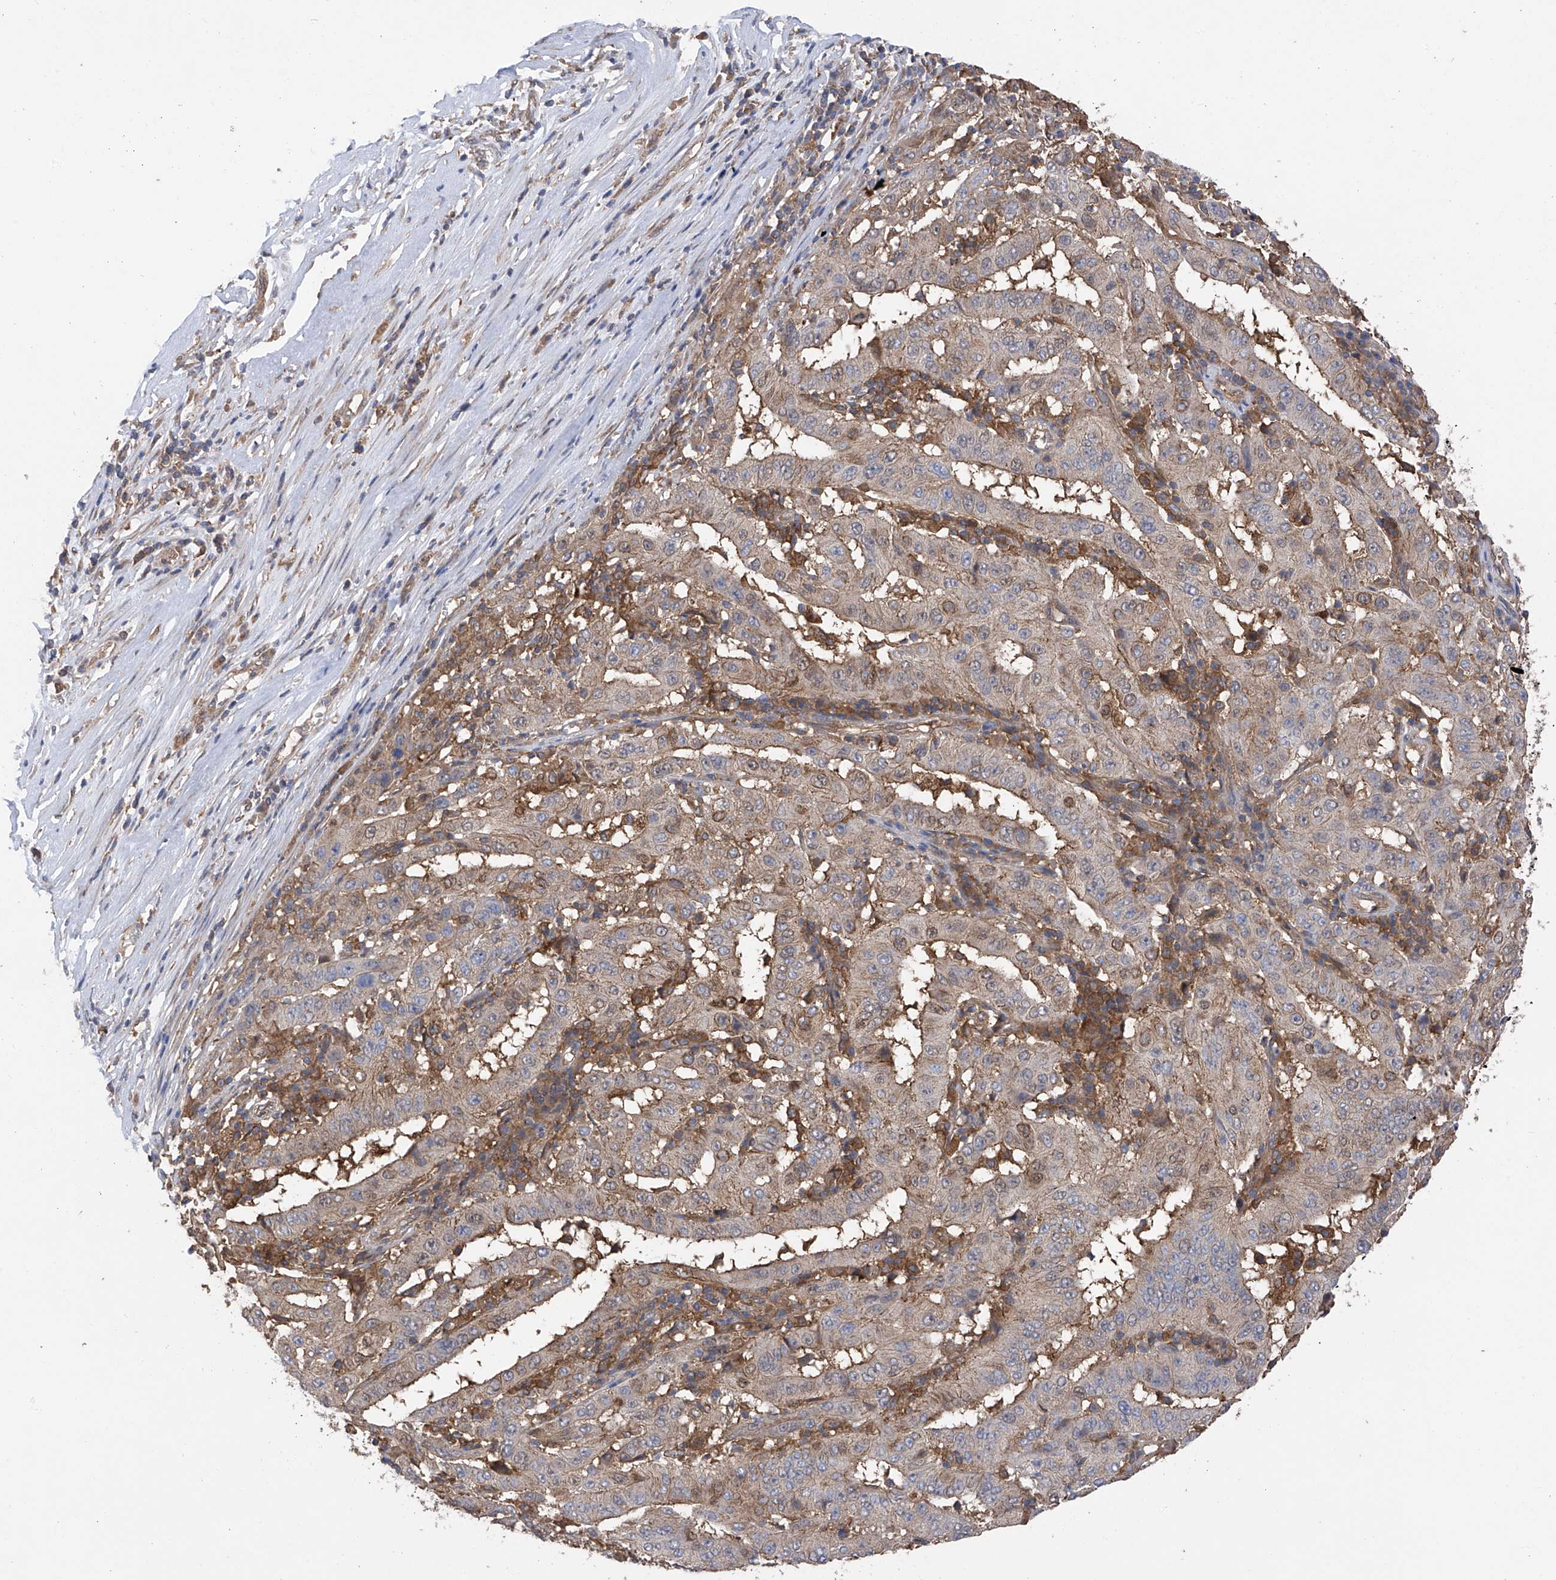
{"staining": {"intensity": "weak", "quantity": "25%-75%", "location": "cytoplasmic/membranous"}, "tissue": "pancreatic cancer", "cell_type": "Tumor cells", "image_type": "cancer", "snomed": [{"axis": "morphology", "description": "Adenocarcinoma, NOS"}, {"axis": "topography", "description": "Pancreas"}], "caption": "Protein analysis of pancreatic cancer tissue demonstrates weak cytoplasmic/membranous staining in about 25%-75% of tumor cells.", "gene": "CHPF", "patient": {"sex": "male", "age": 63}}